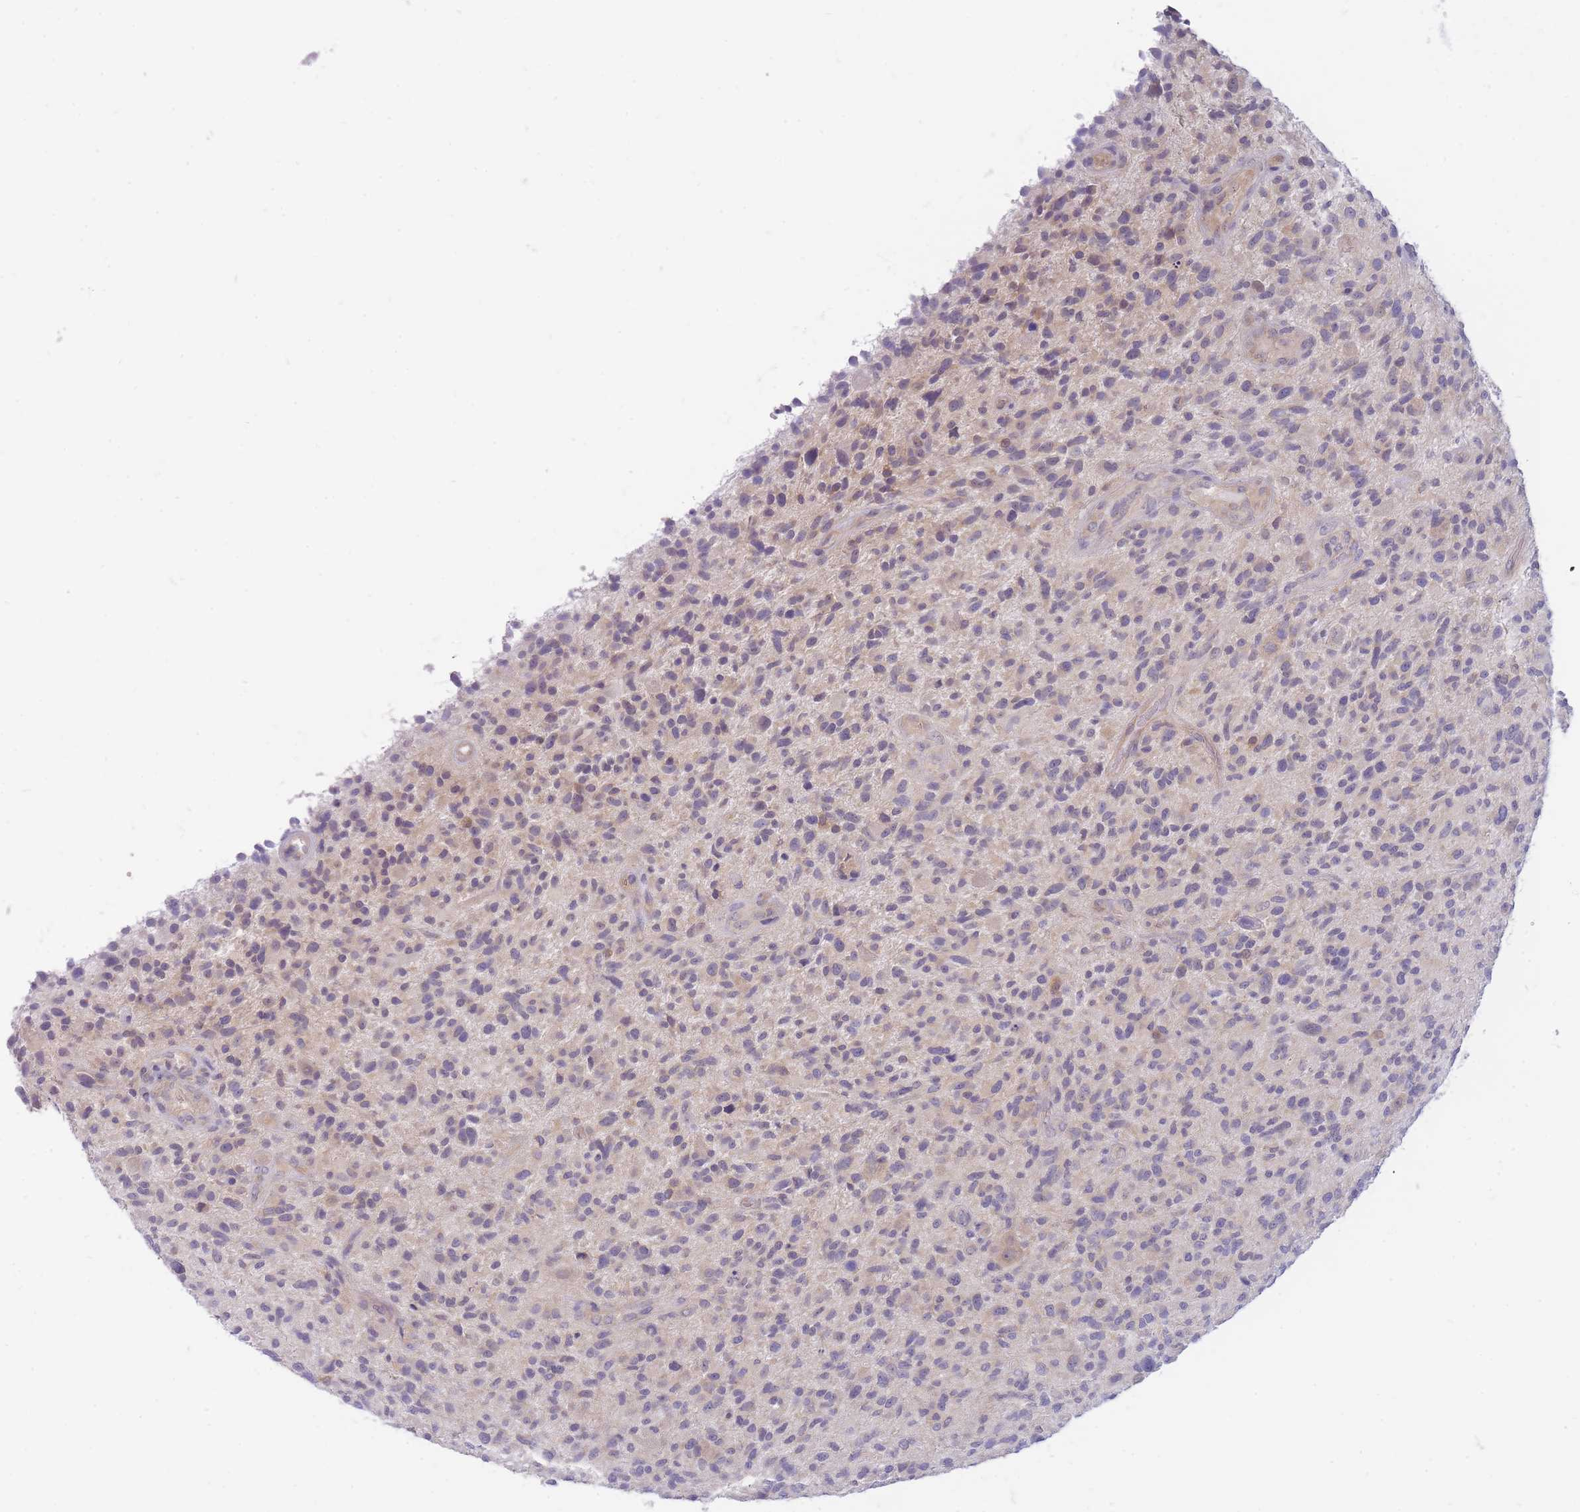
{"staining": {"intensity": "weak", "quantity": "25%-75%", "location": "cytoplasmic/membranous"}, "tissue": "glioma", "cell_type": "Tumor cells", "image_type": "cancer", "snomed": [{"axis": "morphology", "description": "Glioma, malignant, High grade"}, {"axis": "topography", "description": "Brain"}], "caption": "Immunohistochemical staining of glioma exhibits weak cytoplasmic/membranous protein positivity in about 25%-75% of tumor cells.", "gene": "SUGT1", "patient": {"sex": "male", "age": 47}}